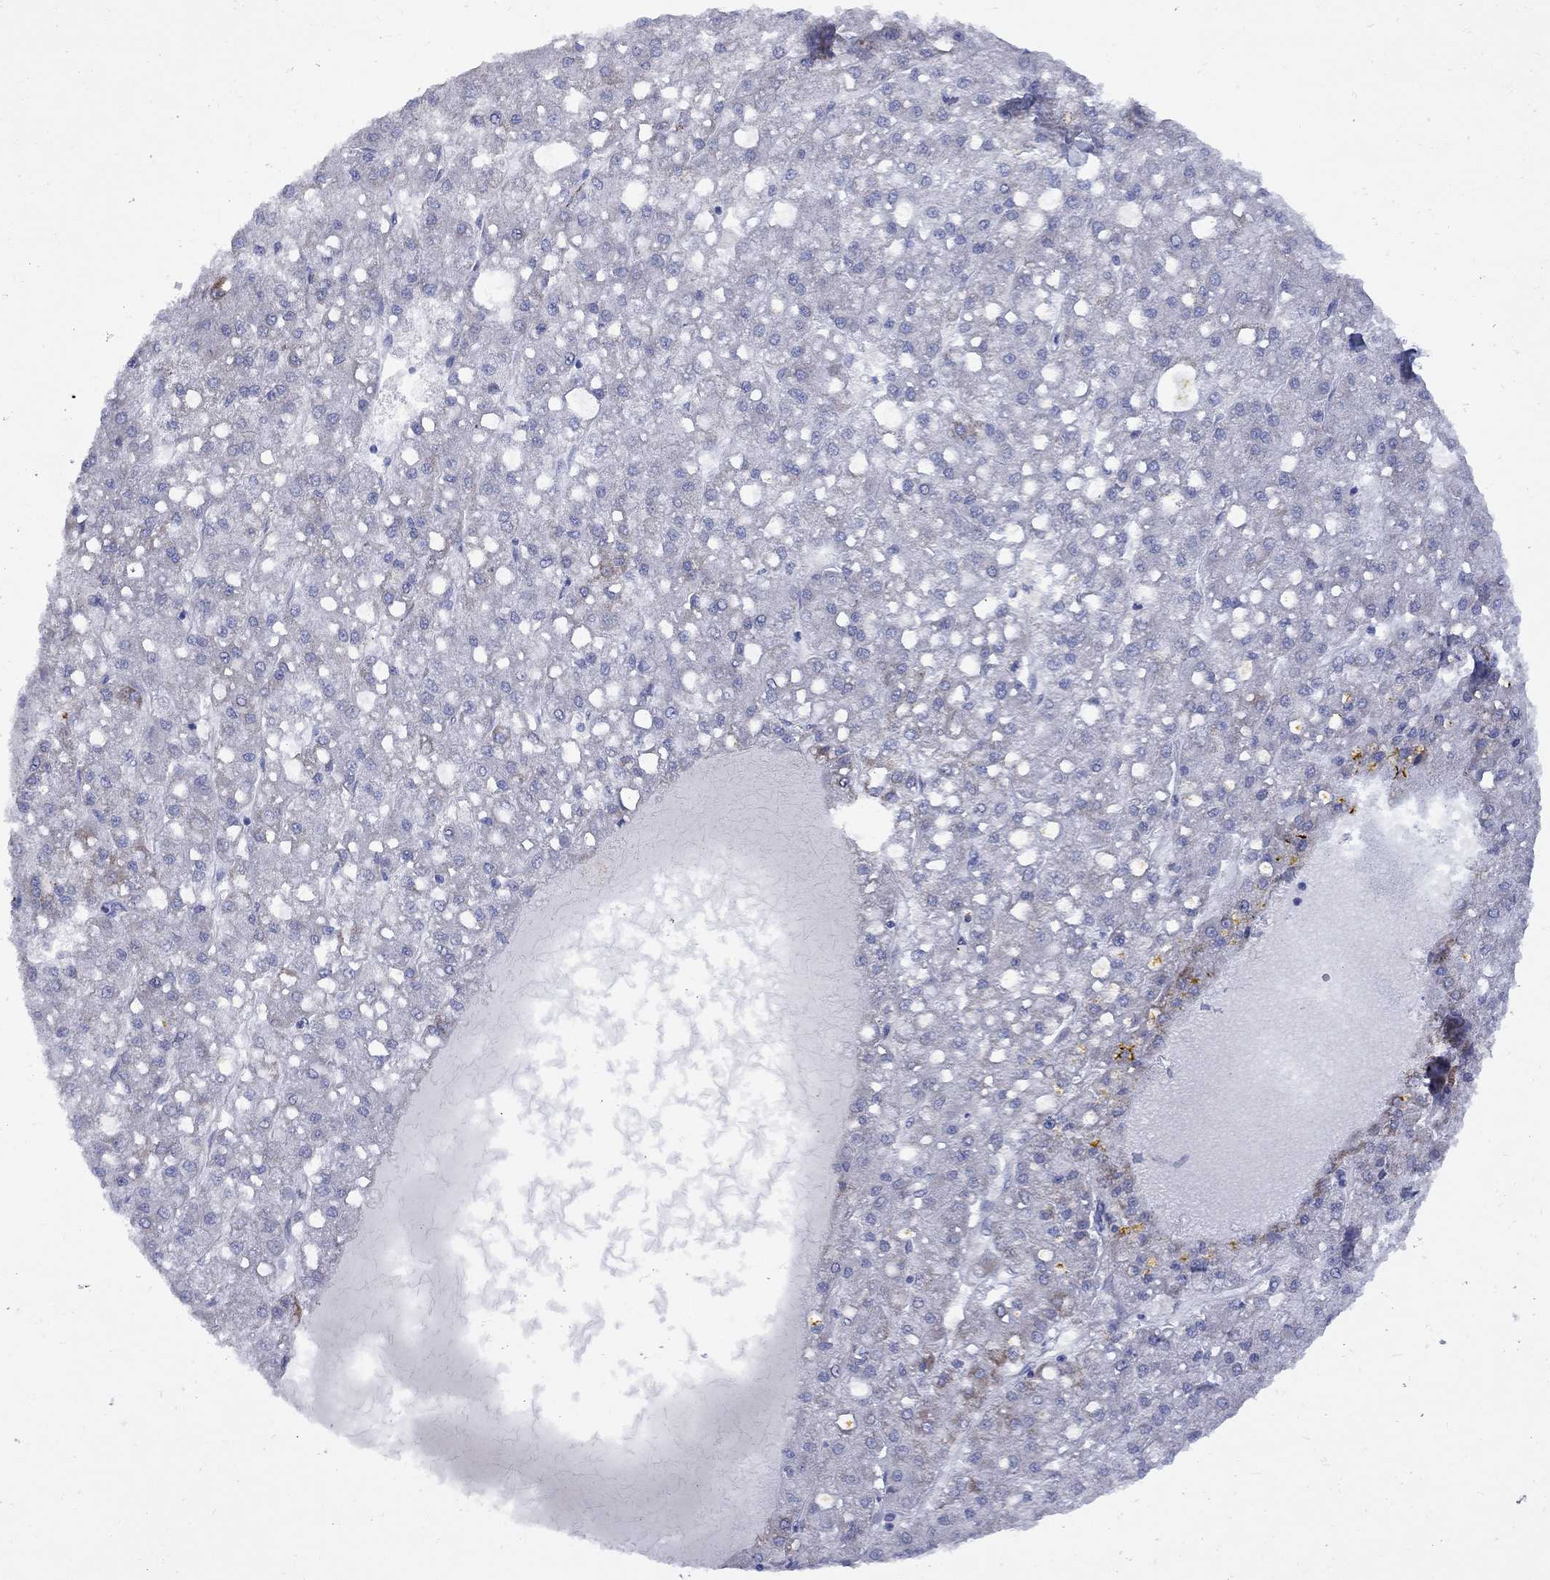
{"staining": {"intensity": "negative", "quantity": "none", "location": "none"}, "tissue": "liver cancer", "cell_type": "Tumor cells", "image_type": "cancer", "snomed": [{"axis": "morphology", "description": "Carcinoma, Hepatocellular, NOS"}, {"axis": "topography", "description": "Liver"}], "caption": "High power microscopy image of an immunohistochemistry photomicrograph of liver cancer (hepatocellular carcinoma), revealing no significant staining in tumor cells. (DAB (3,3'-diaminobenzidine) IHC with hematoxylin counter stain).", "gene": "SESTD1", "patient": {"sex": "male", "age": 67}}